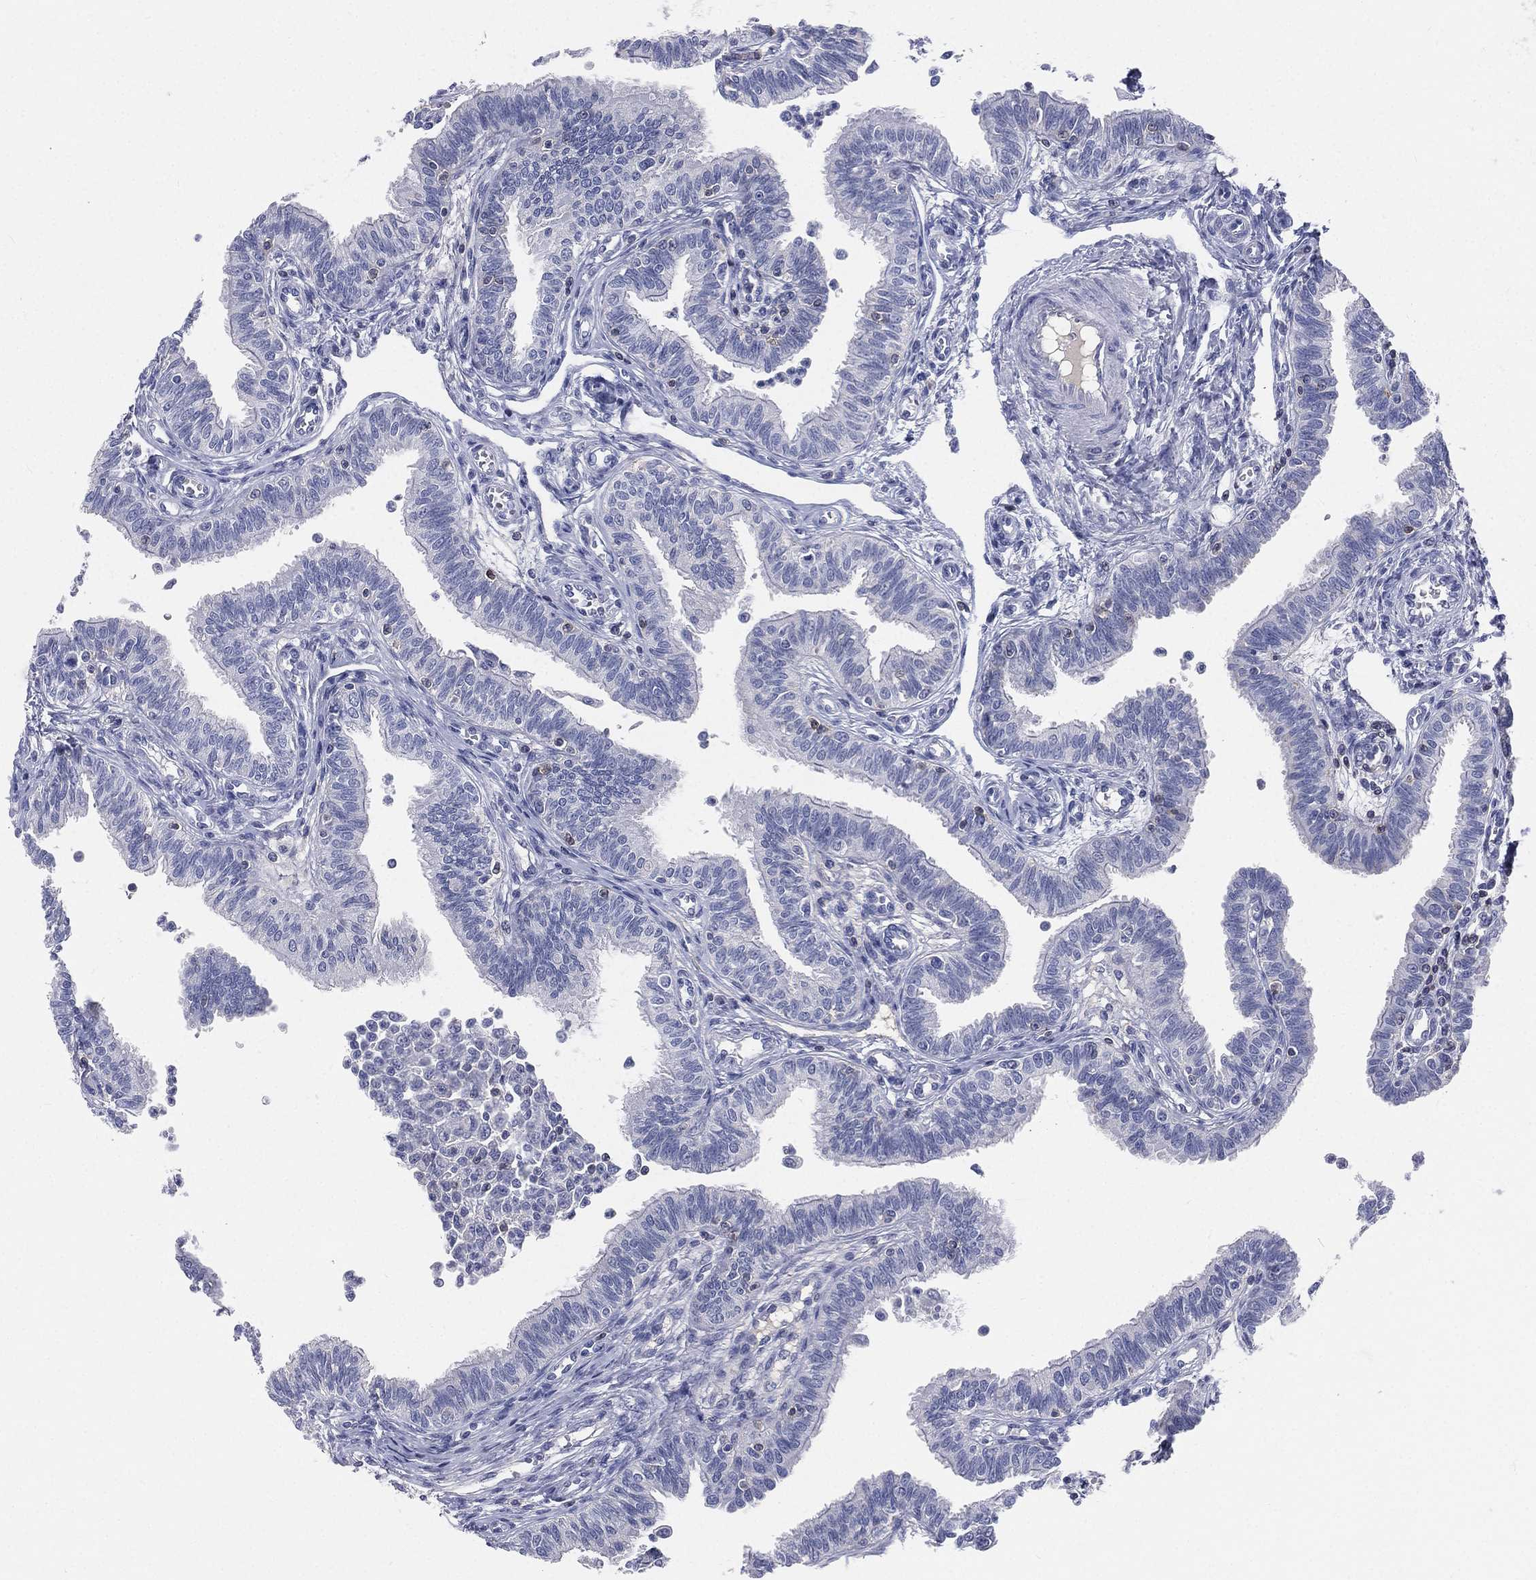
{"staining": {"intensity": "negative", "quantity": "none", "location": "none"}, "tissue": "fallopian tube", "cell_type": "Glandular cells", "image_type": "normal", "snomed": [{"axis": "morphology", "description": "Normal tissue, NOS"}, {"axis": "topography", "description": "Fallopian tube"}], "caption": "The photomicrograph shows no staining of glandular cells in unremarkable fallopian tube. Brightfield microscopy of IHC stained with DAB (brown) and hematoxylin (blue), captured at high magnification.", "gene": "CD3D", "patient": {"sex": "female", "age": 36}}